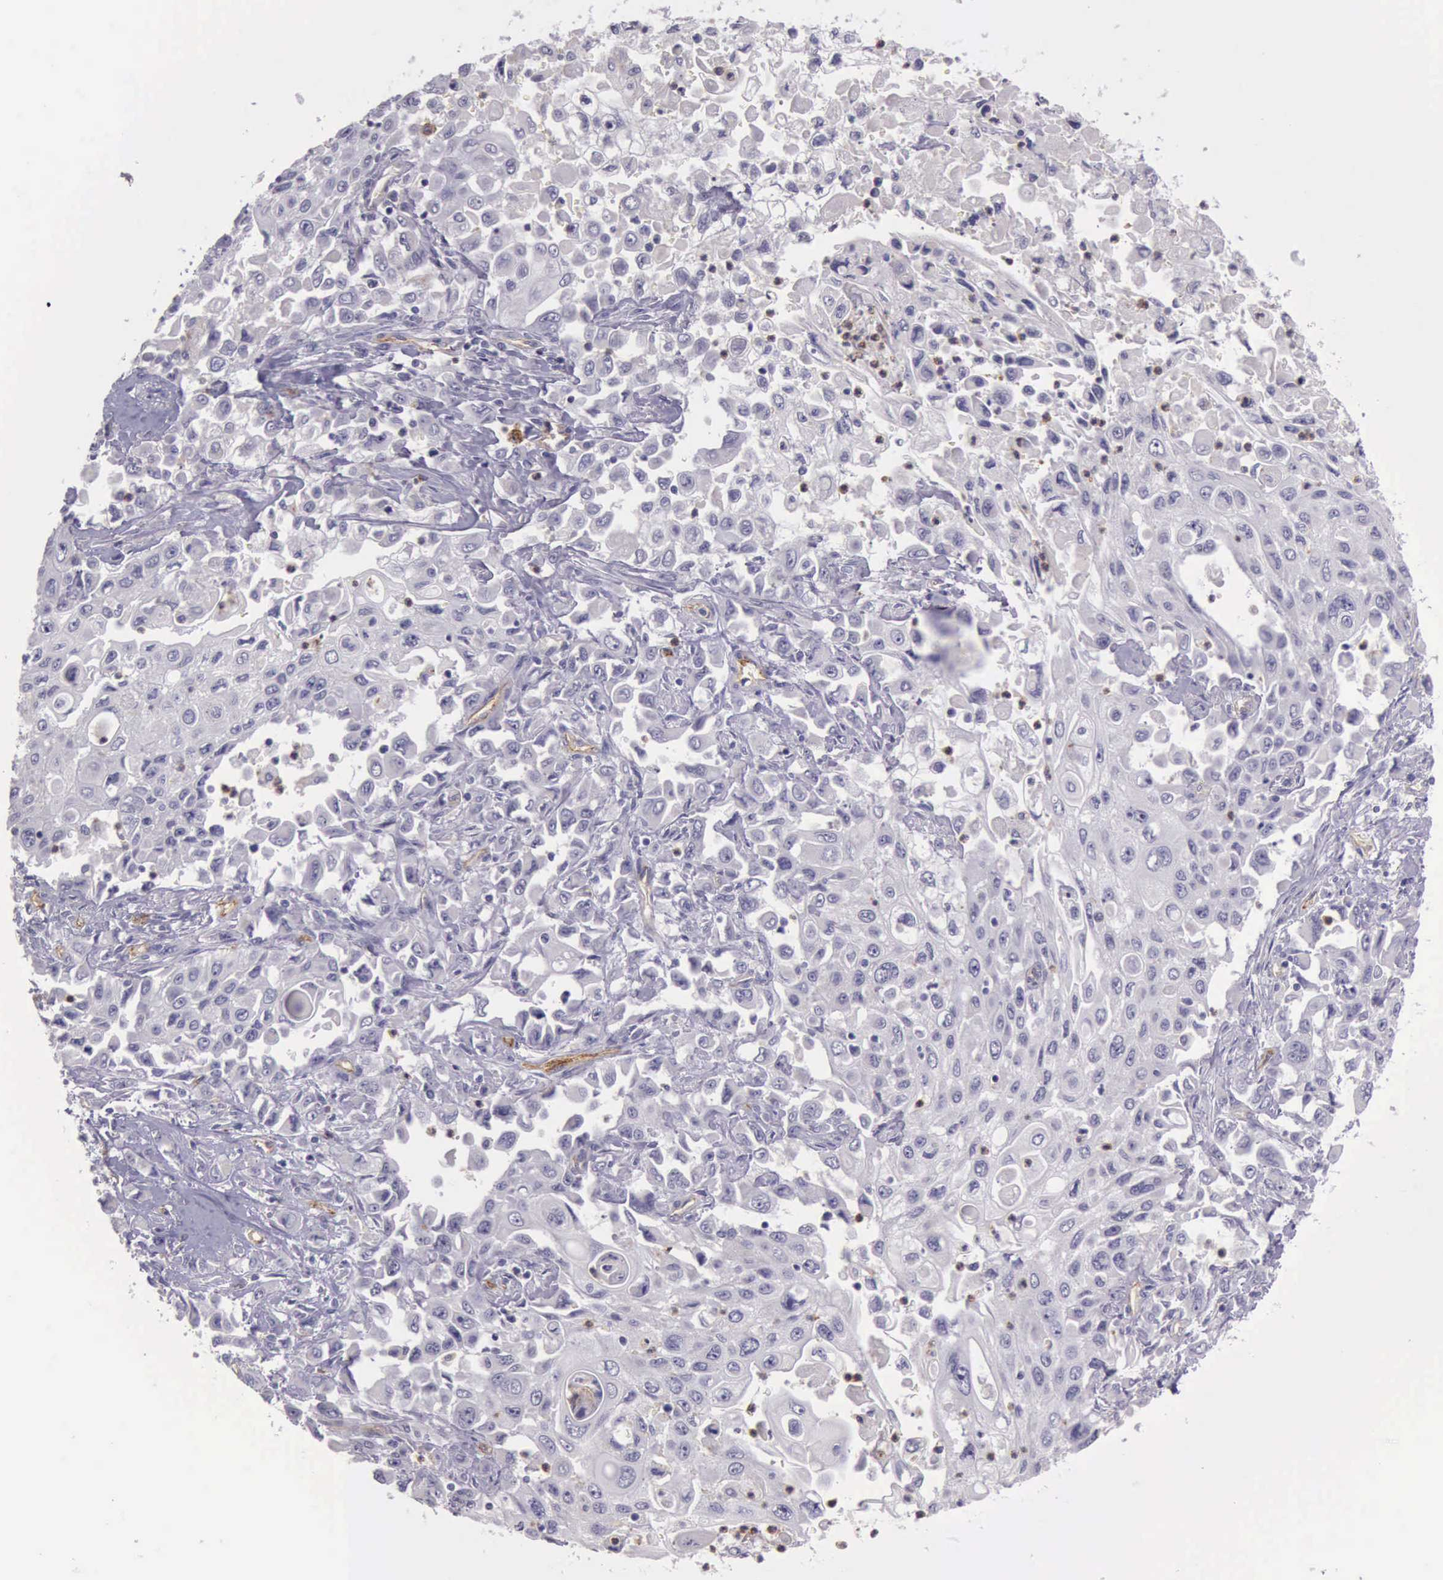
{"staining": {"intensity": "negative", "quantity": "none", "location": "none"}, "tissue": "pancreatic cancer", "cell_type": "Tumor cells", "image_type": "cancer", "snomed": [{"axis": "morphology", "description": "Adenocarcinoma, NOS"}, {"axis": "topography", "description": "Pancreas"}], "caption": "Tumor cells show no significant protein positivity in pancreatic adenocarcinoma.", "gene": "TCEANC", "patient": {"sex": "male", "age": 70}}